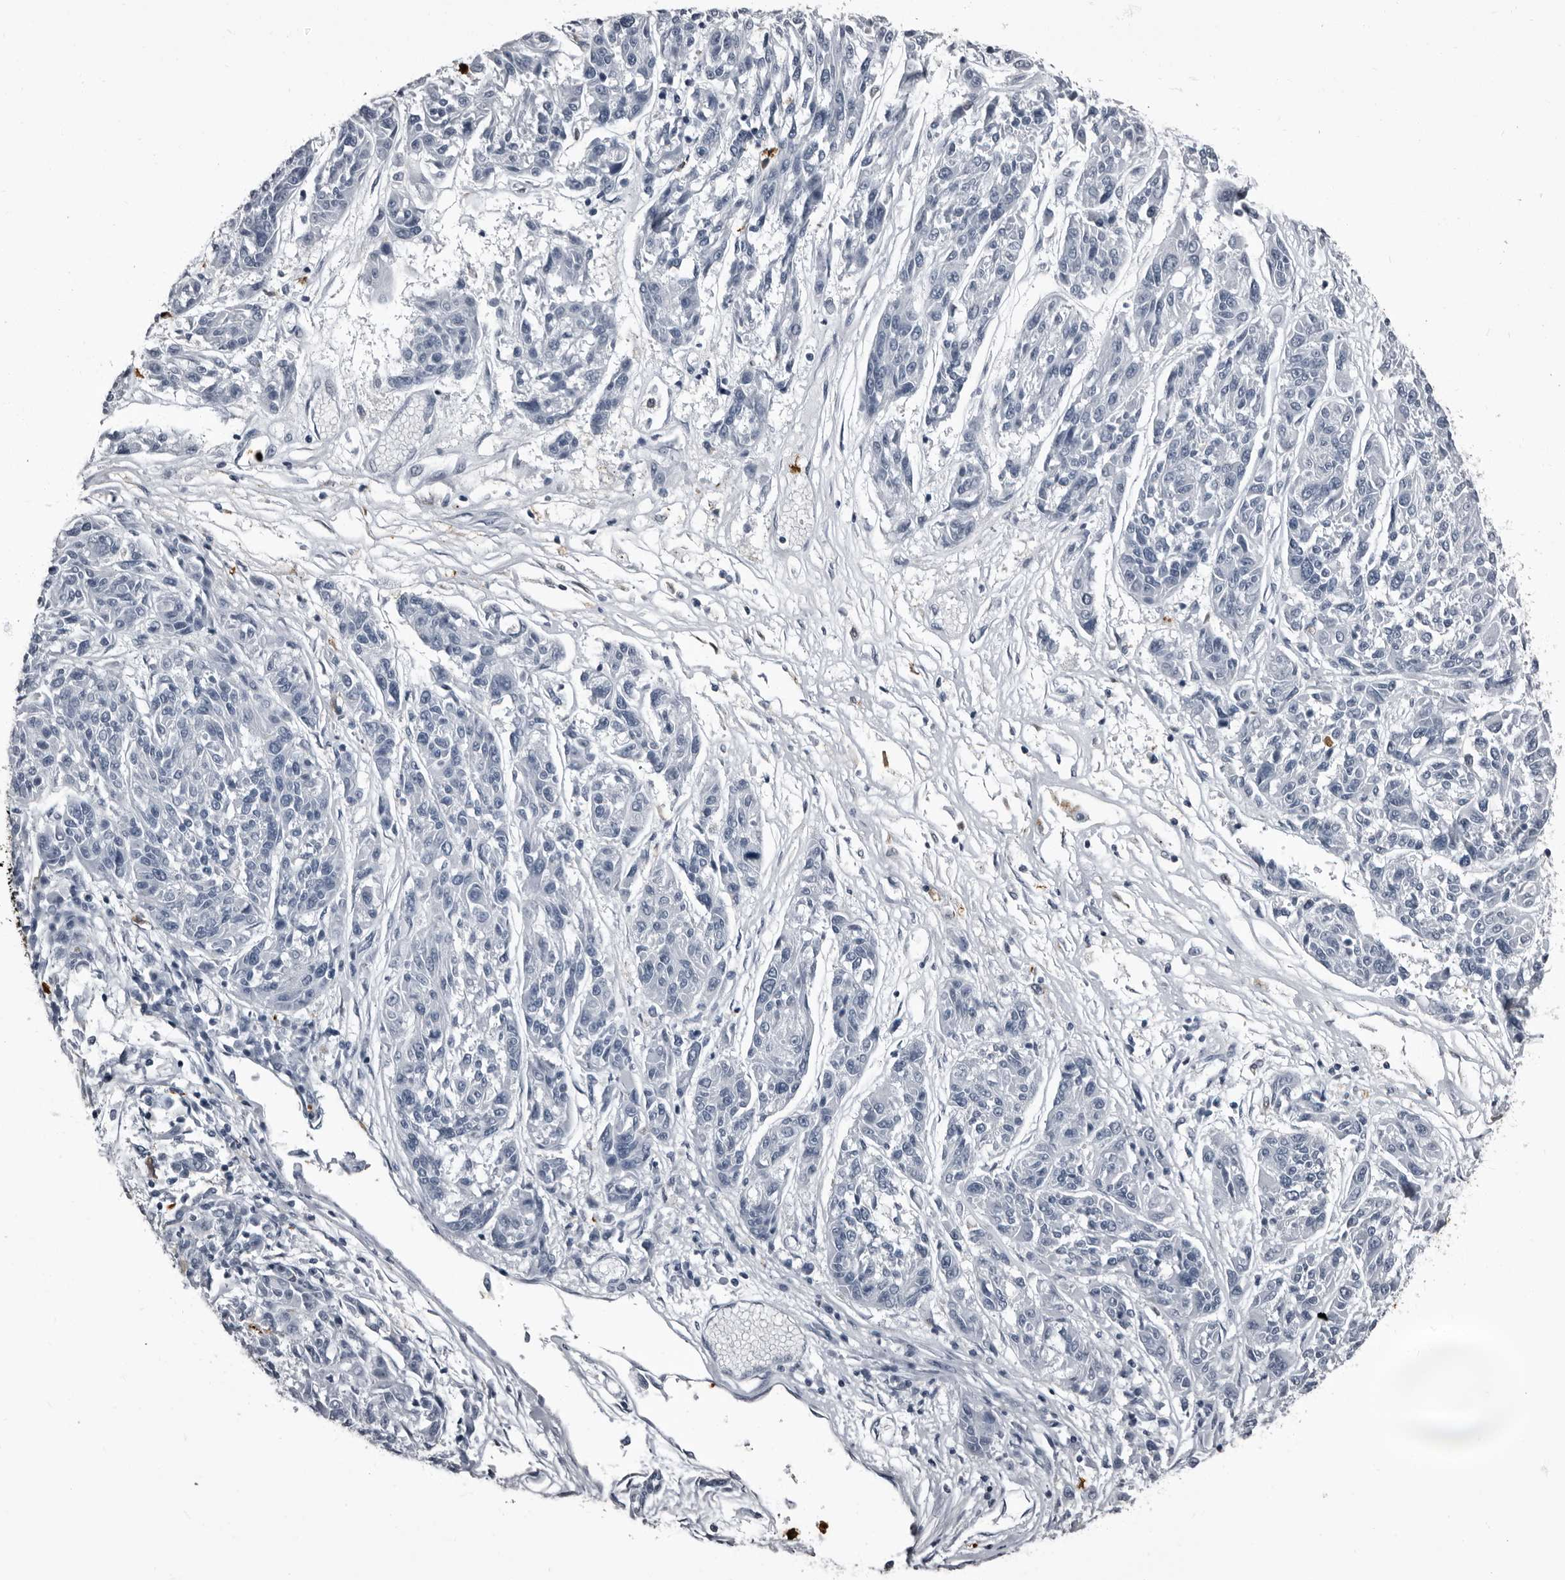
{"staining": {"intensity": "negative", "quantity": "none", "location": "none"}, "tissue": "melanoma", "cell_type": "Tumor cells", "image_type": "cancer", "snomed": [{"axis": "morphology", "description": "Malignant melanoma, NOS"}, {"axis": "topography", "description": "Skin"}], "caption": "Image shows no significant protein expression in tumor cells of melanoma. (DAB (3,3'-diaminobenzidine) immunohistochemistry with hematoxylin counter stain).", "gene": "TPD52L1", "patient": {"sex": "male", "age": 53}}